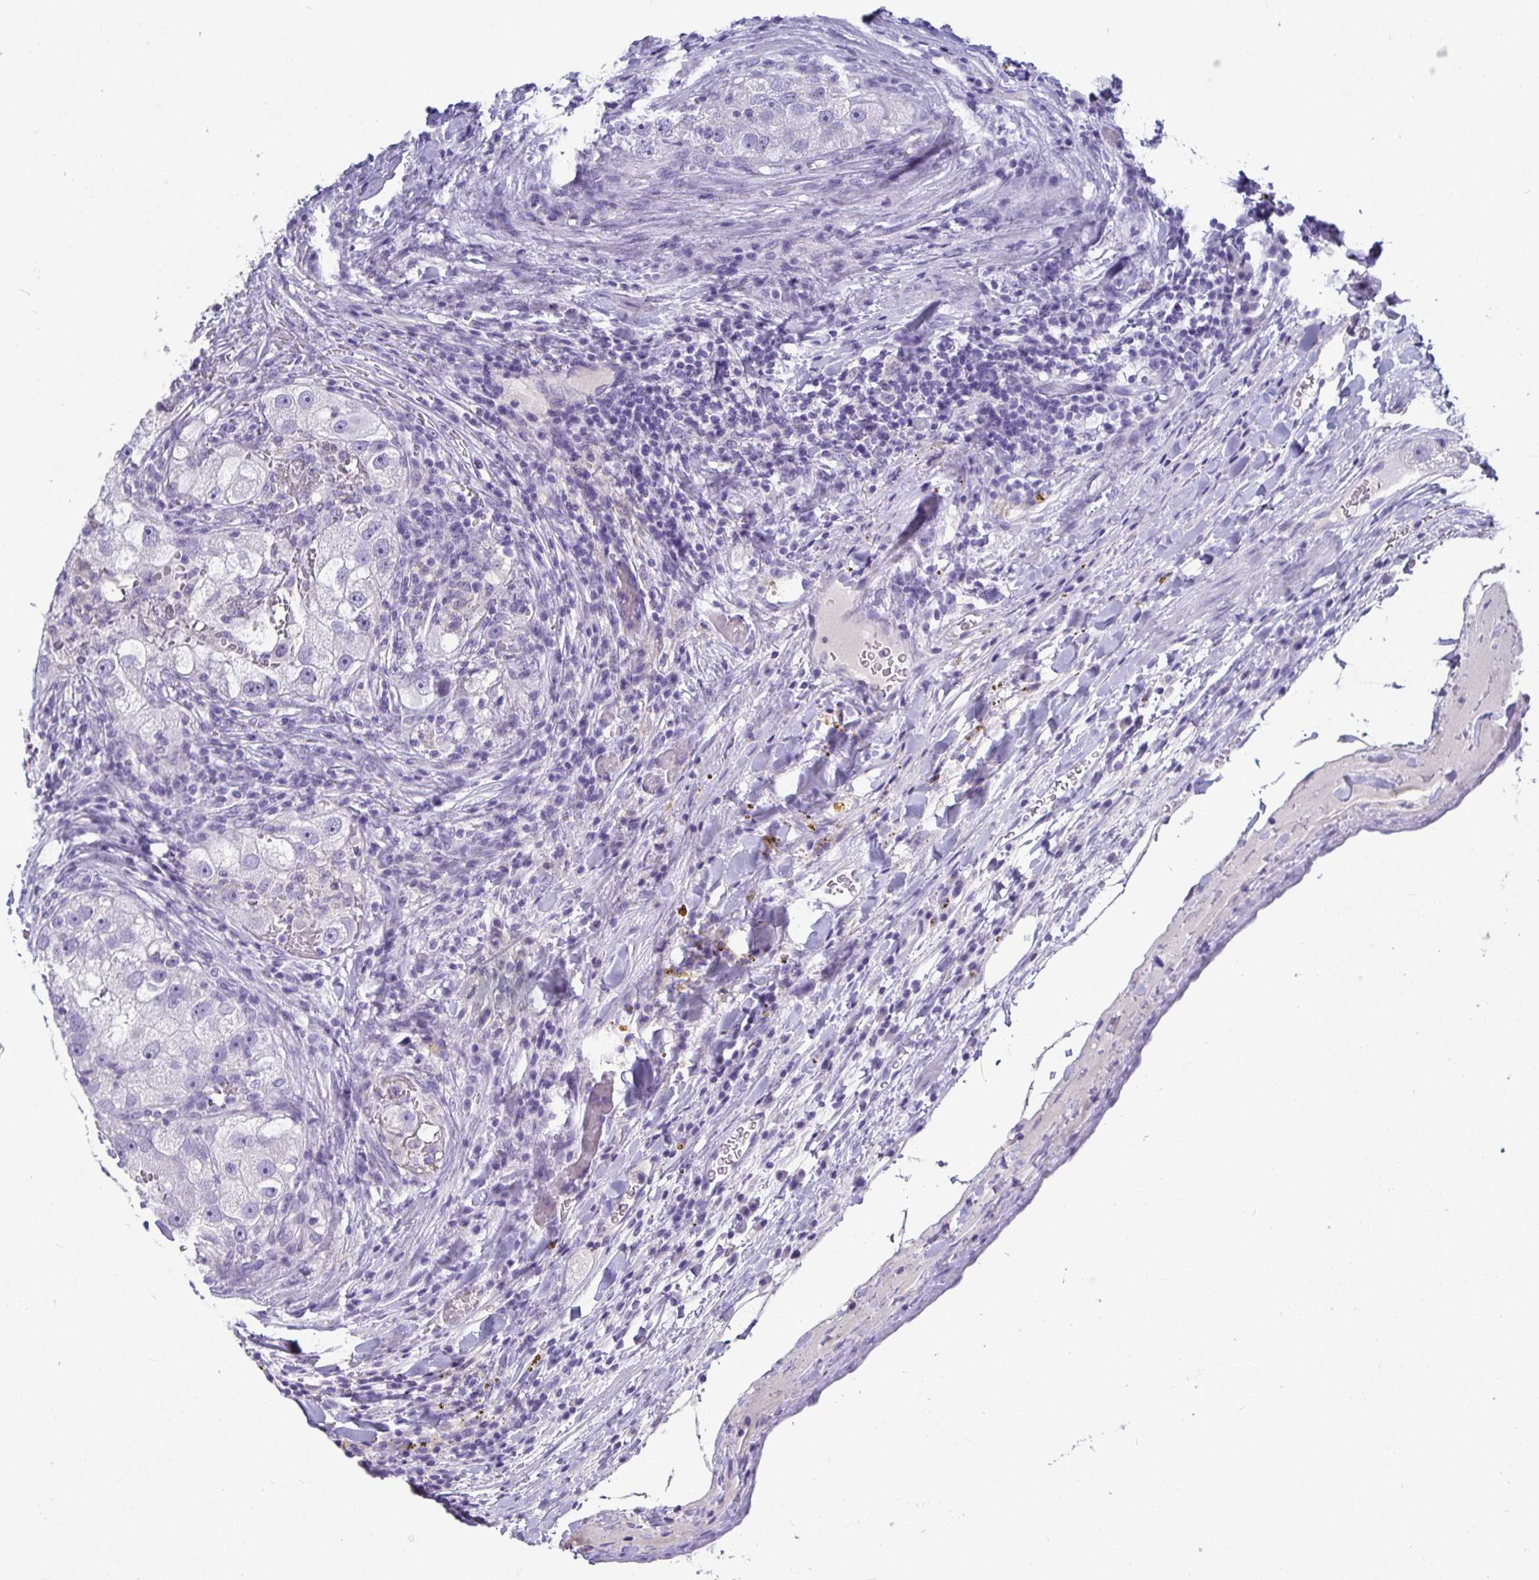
{"staining": {"intensity": "moderate", "quantity": "<25%", "location": "nuclear"}, "tissue": "renal cancer", "cell_type": "Tumor cells", "image_type": "cancer", "snomed": [{"axis": "morphology", "description": "Adenocarcinoma, NOS"}, {"axis": "topography", "description": "Kidney"}], "caption": "IHC of human renal cancer shows low levels of moderate nuclear expression in about <25% of tumor cells.", "gene": "TMEM241", "patient": {"sex": "male", "age": 63}}